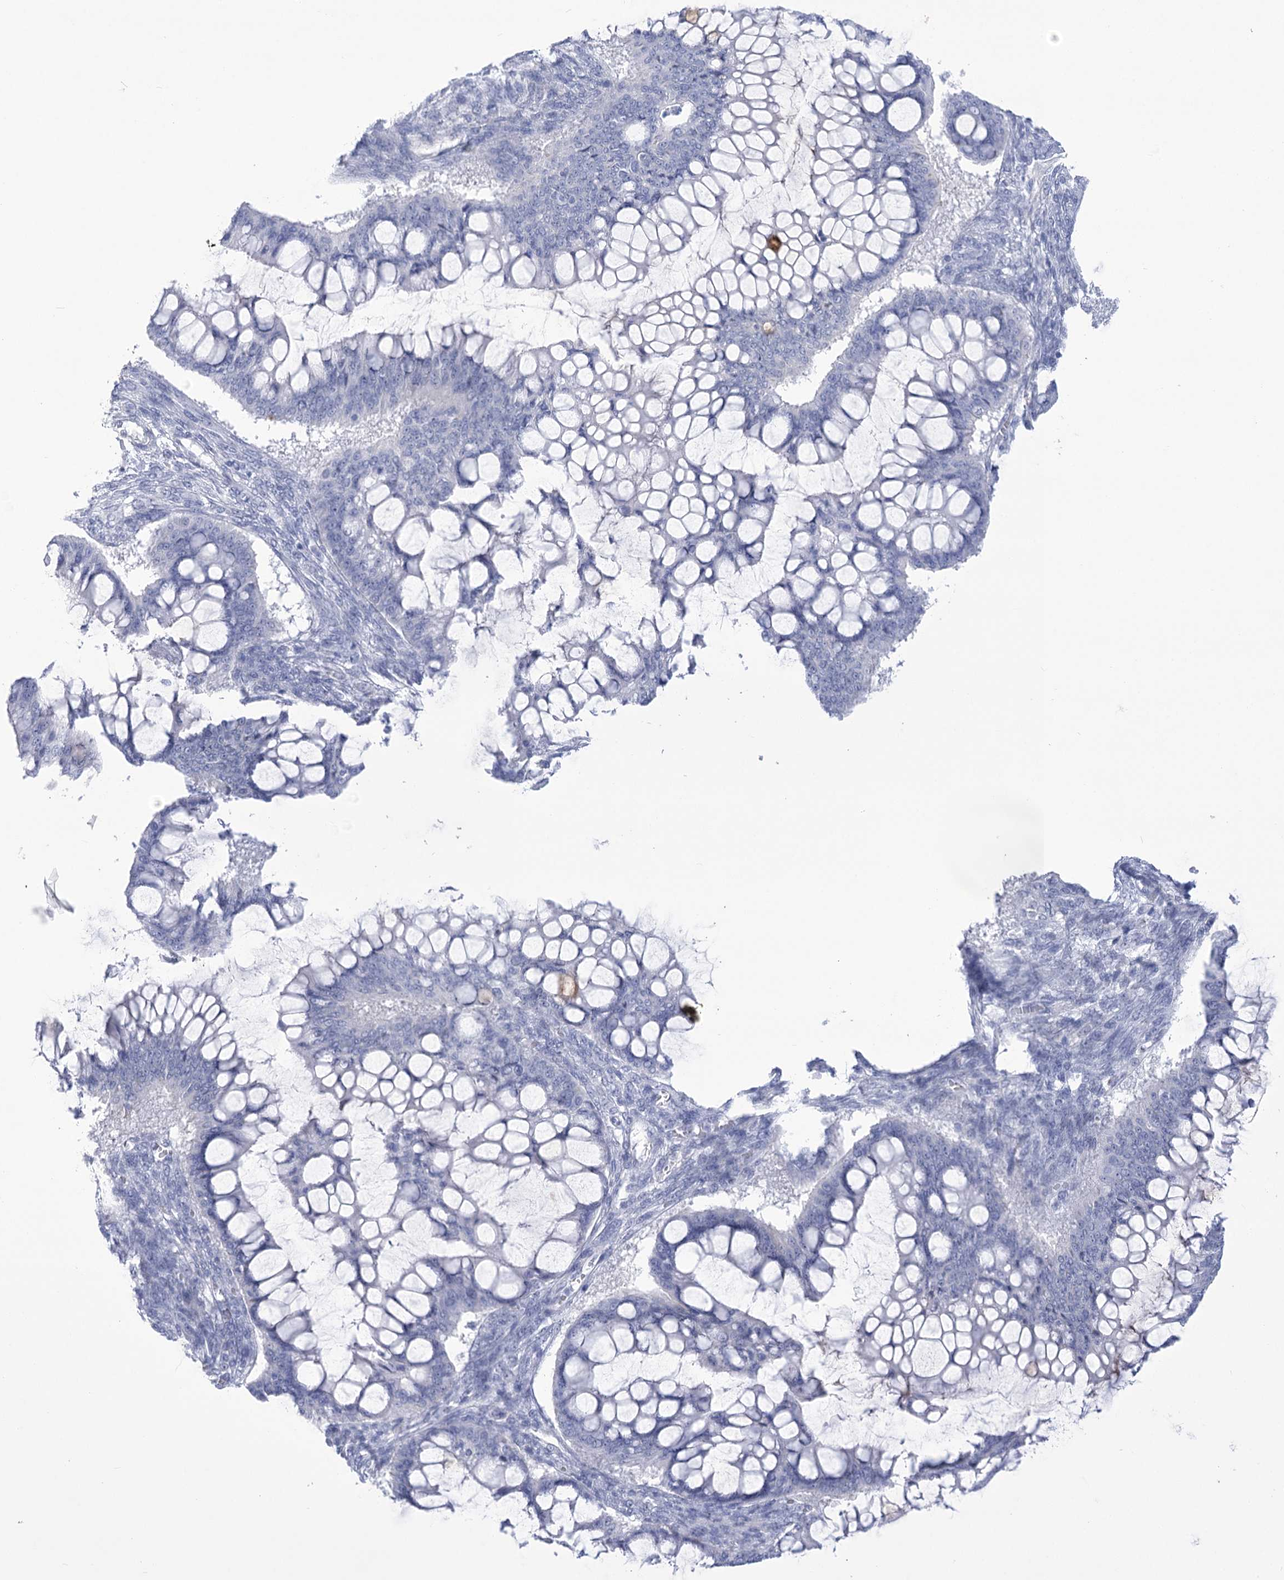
{"staining": {"intensity": "negative", "quantity": "none", "location": "none"}, "tissue": "ovarian cancer", "cell_type": "Tumor cells", "image_type": "cancer", "snomed": [{"axis": "morphology", "description": "Cystadenocarcinoma, mucinous, NOS"}, {"axis": "topography", "description": "Ovary"}], "caption": "A high-resolution photomicrograph shows IHC staining of ovarian cancer (mucinous cystadenocarcinoma), which reveals no significant expression in tumor cells. (Immunohistochemistry (ihc), brightfield microscopy, high magnification).", "gene": "HORMAD1", "patient": {"sex": "female", "age": 73}}